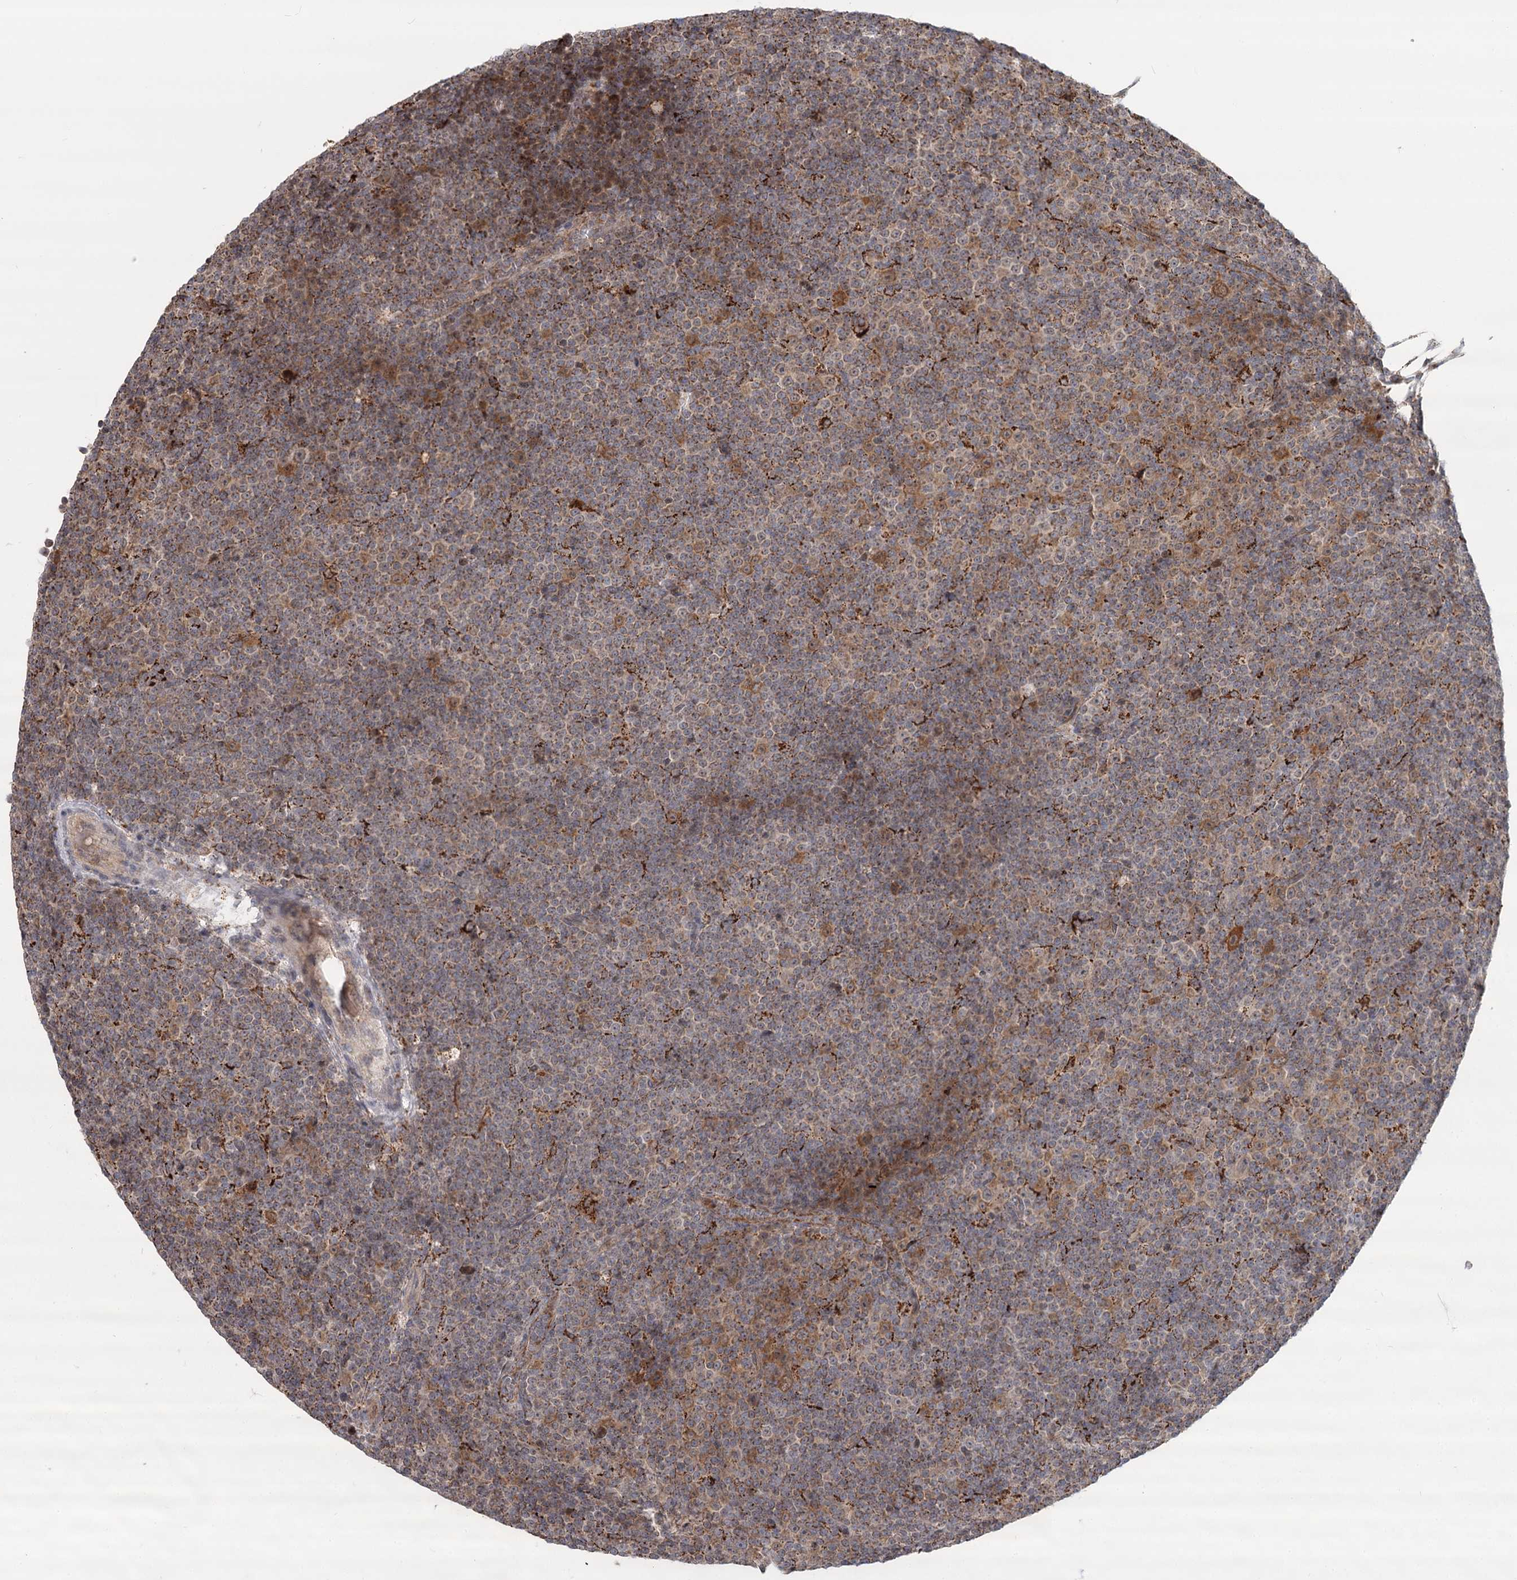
{"staining": {"intensity": "moderate", "quantity": "25%-75%", "location": "cytoplasmic/membranous"}, "tissue": "lymphoma", "cell_type": "Tumor cells", "image_type": "cancer", "snomed": [{"axis": "morphology", "description": "Malignant lymphoma, non-Hodgkin's type, Low grade"}, {"axis": "topography", "description": "Lymph node"}], "caption": "The image shows a brown stain indicating the presence of a protein in the cytoplasmic/membranous of tumor cells in malignant lymphoma, non-Hodgkin's type (low-grade).", "gene": "CDC123", "patient": {"sex": "female", "age": 67}}